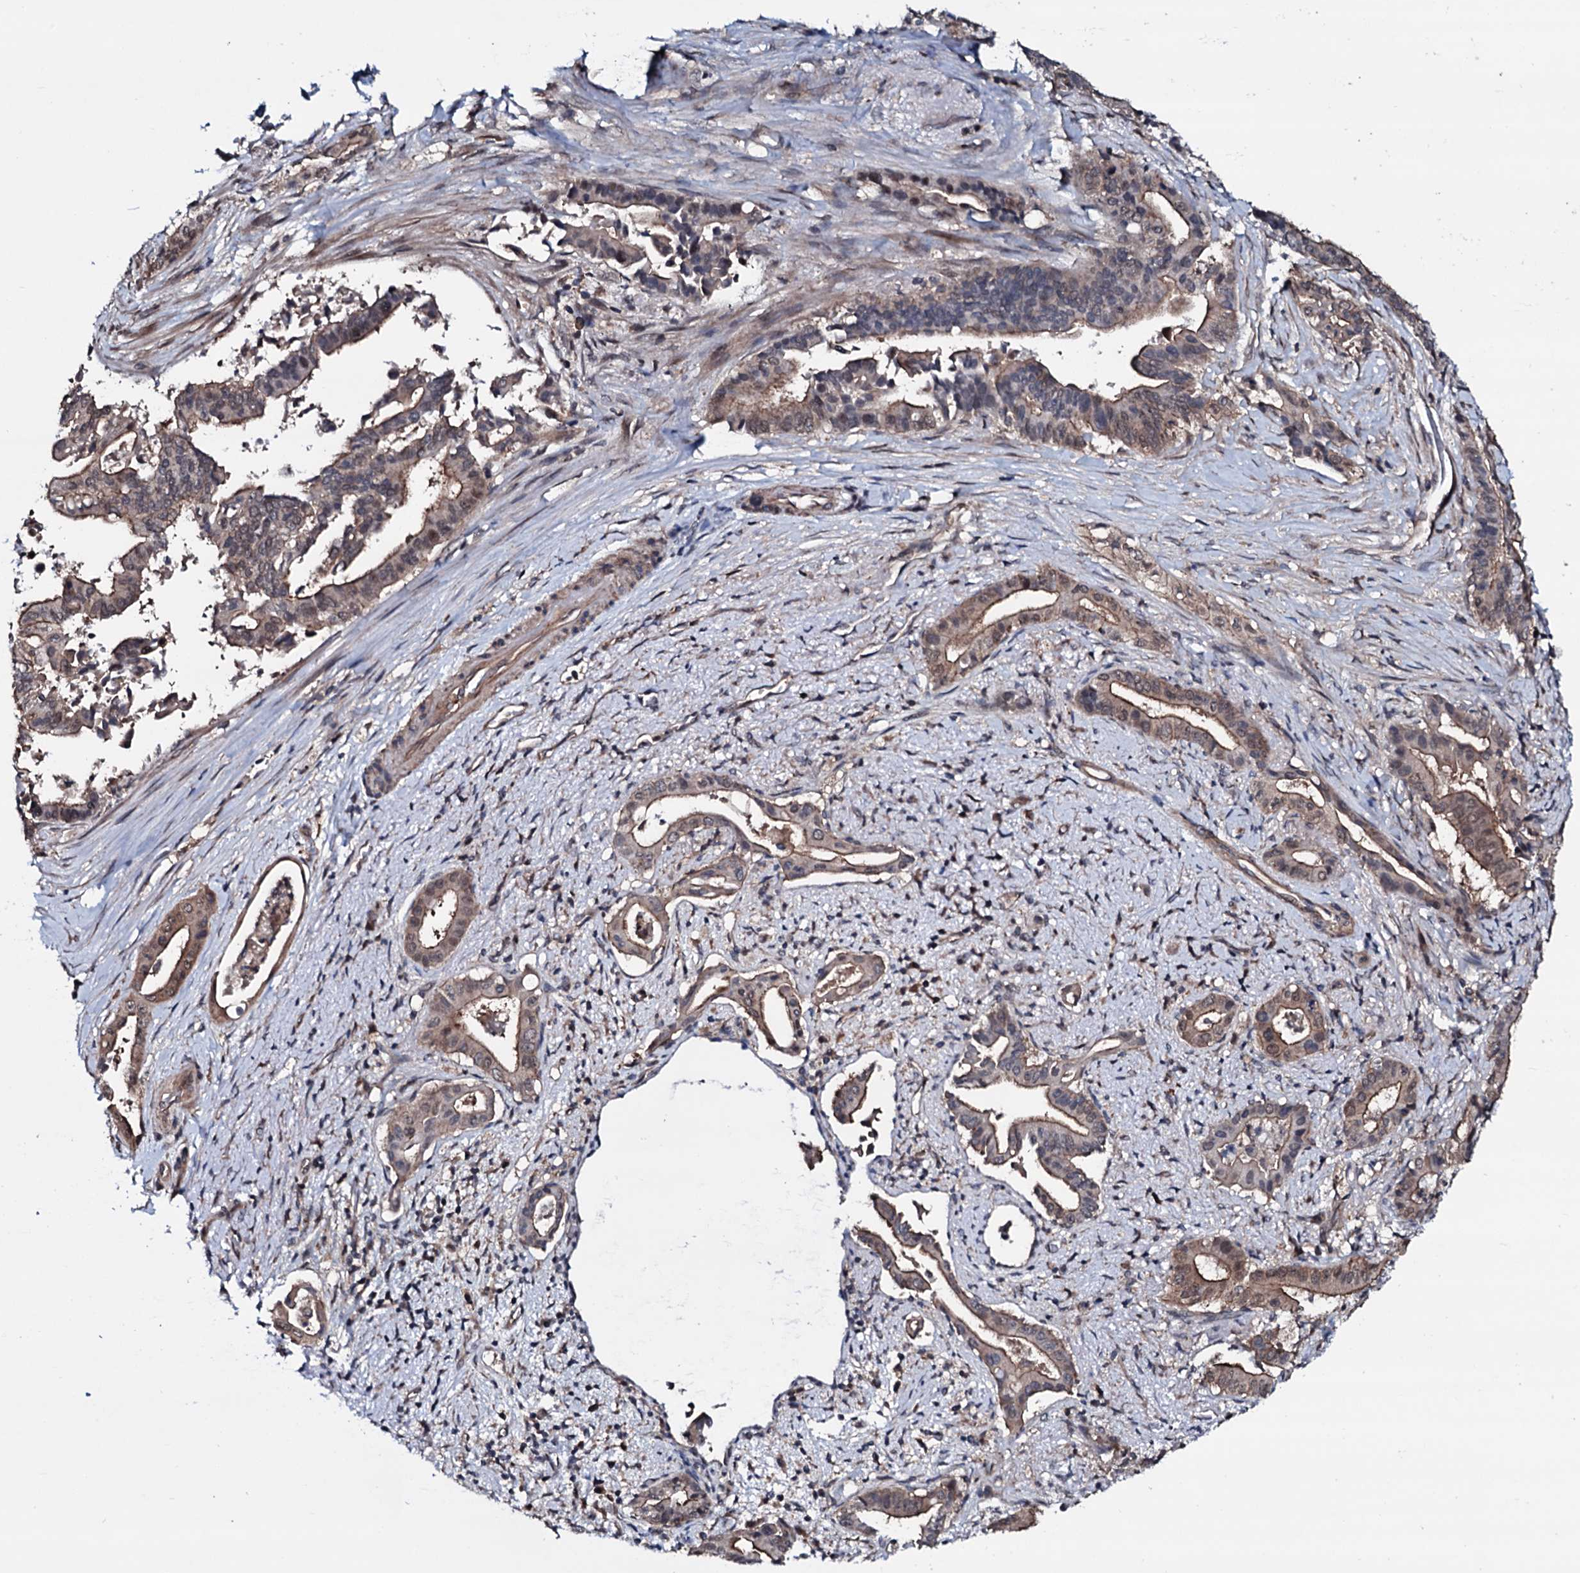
{"staining": {"intensity": "moderate", "quantity": "25%-75%", "location": "cytoplasmic/membranous,nuclear"}, "tissue": "pancreatic cancer", "cell_type": "Tumor cells", "image_type": "cancer", "snomed": [{"axis": "morphology", "description": "Adenocarcinoma, NOS"}, {"axis": "topography", "description": "Pancreas"}], "caption": "Protein staining by immunohistochemistry (IHC) displays moderate cytoplasmic/membranous and nuclear positivity in about 25%-75% of tumor cells in pancreatic cancer (adenocarcinoma).", "gene": "OGFOD2", "patient": {"sex": "female", "age": 77}}